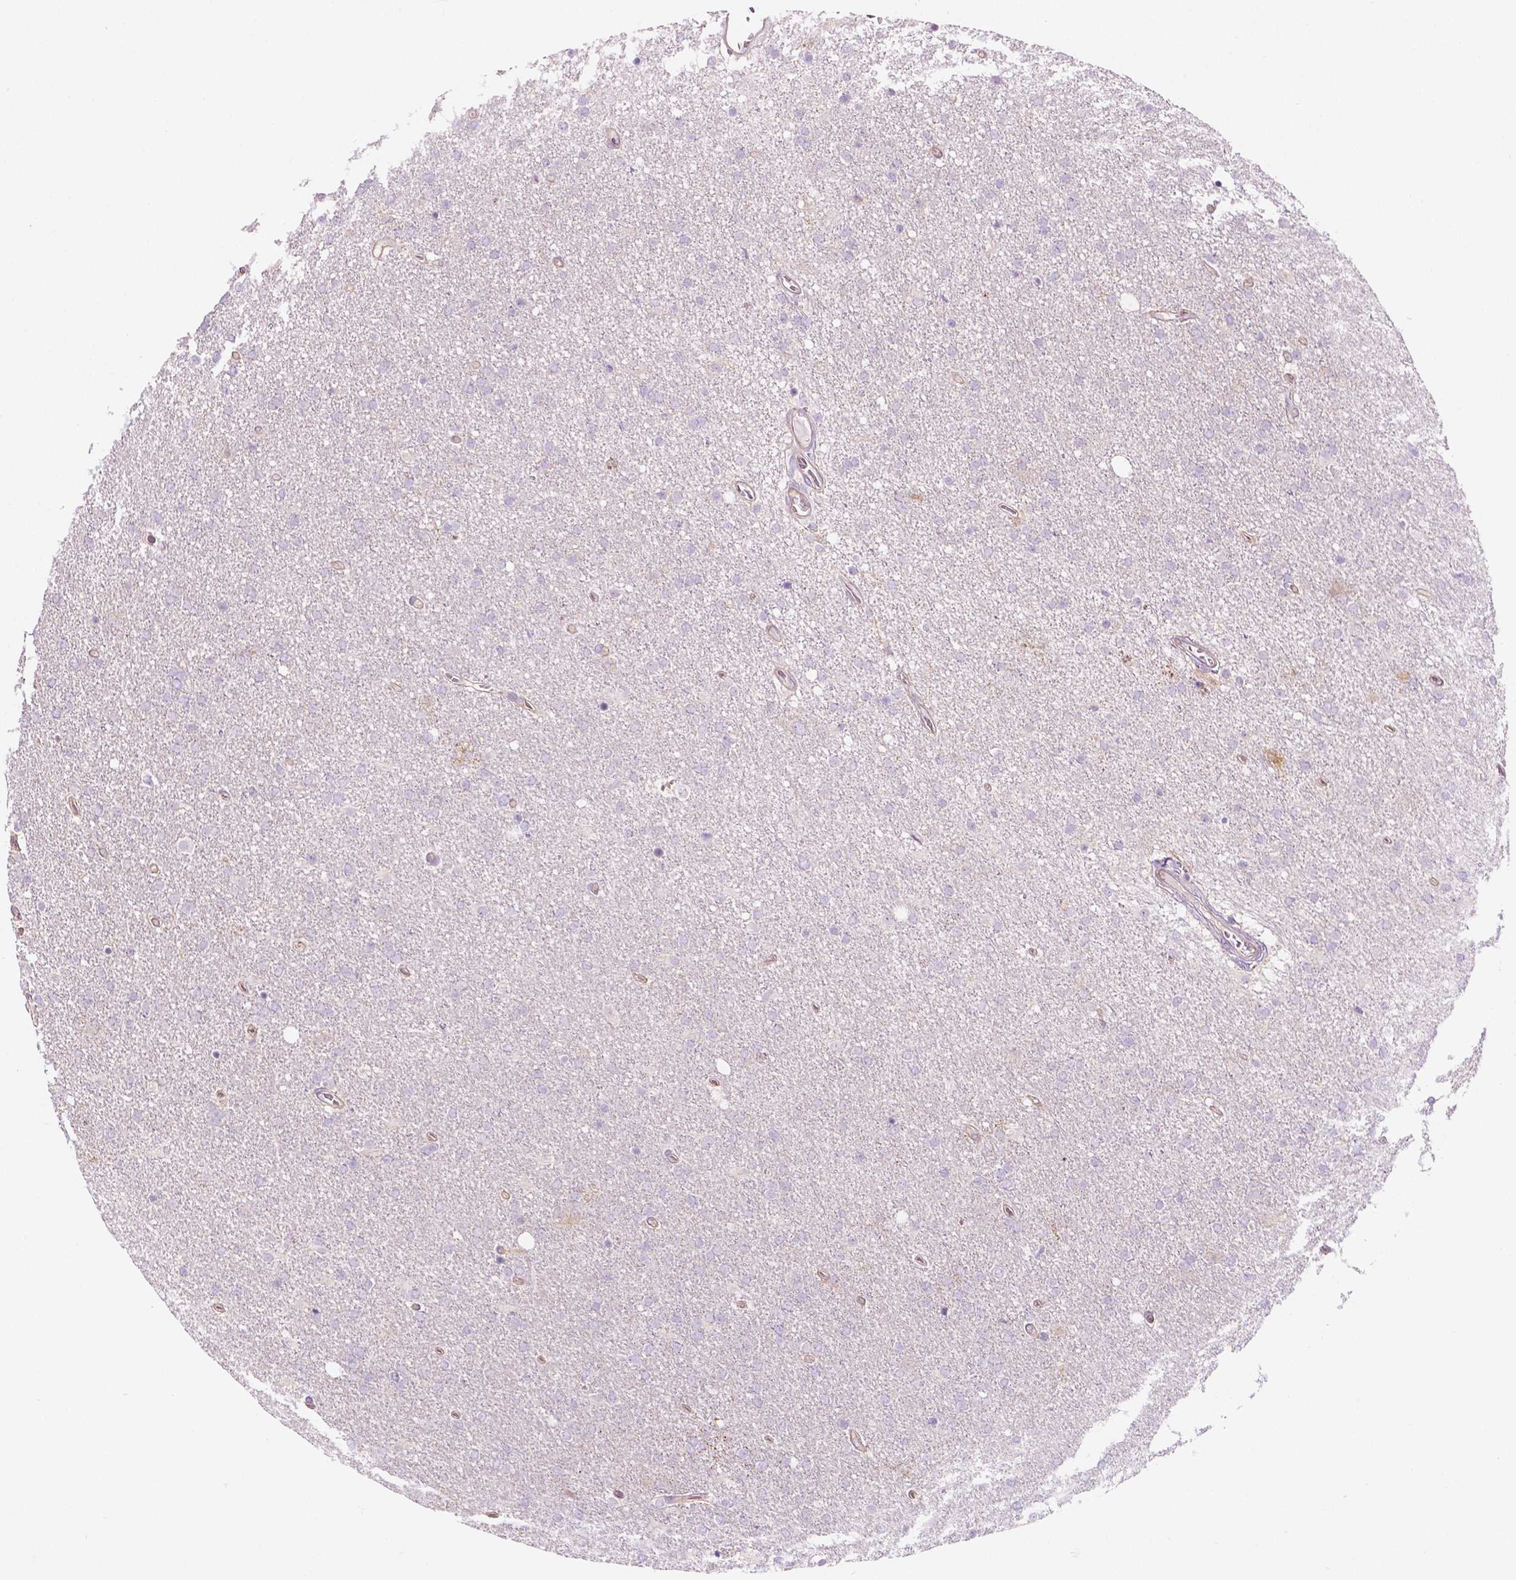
{"staining": {"intensity": "negative", "quantity": "none", "location": "none"}, "tissue": "glioma", "cell_type": "Tumor cells", "image_type": "cancer", "snomed": [{"axis": "morphology", "description": "Glioma, malignant, High grade"}, {"axis": "topography", "description": "Cerebral cortex"}], "caption": "DAB immunohistochemical staining of human glioma exhibits no significant expression in tumor cells.", "gene": "NOS1AP", "patient": {"sex": "male", "age": 70}}